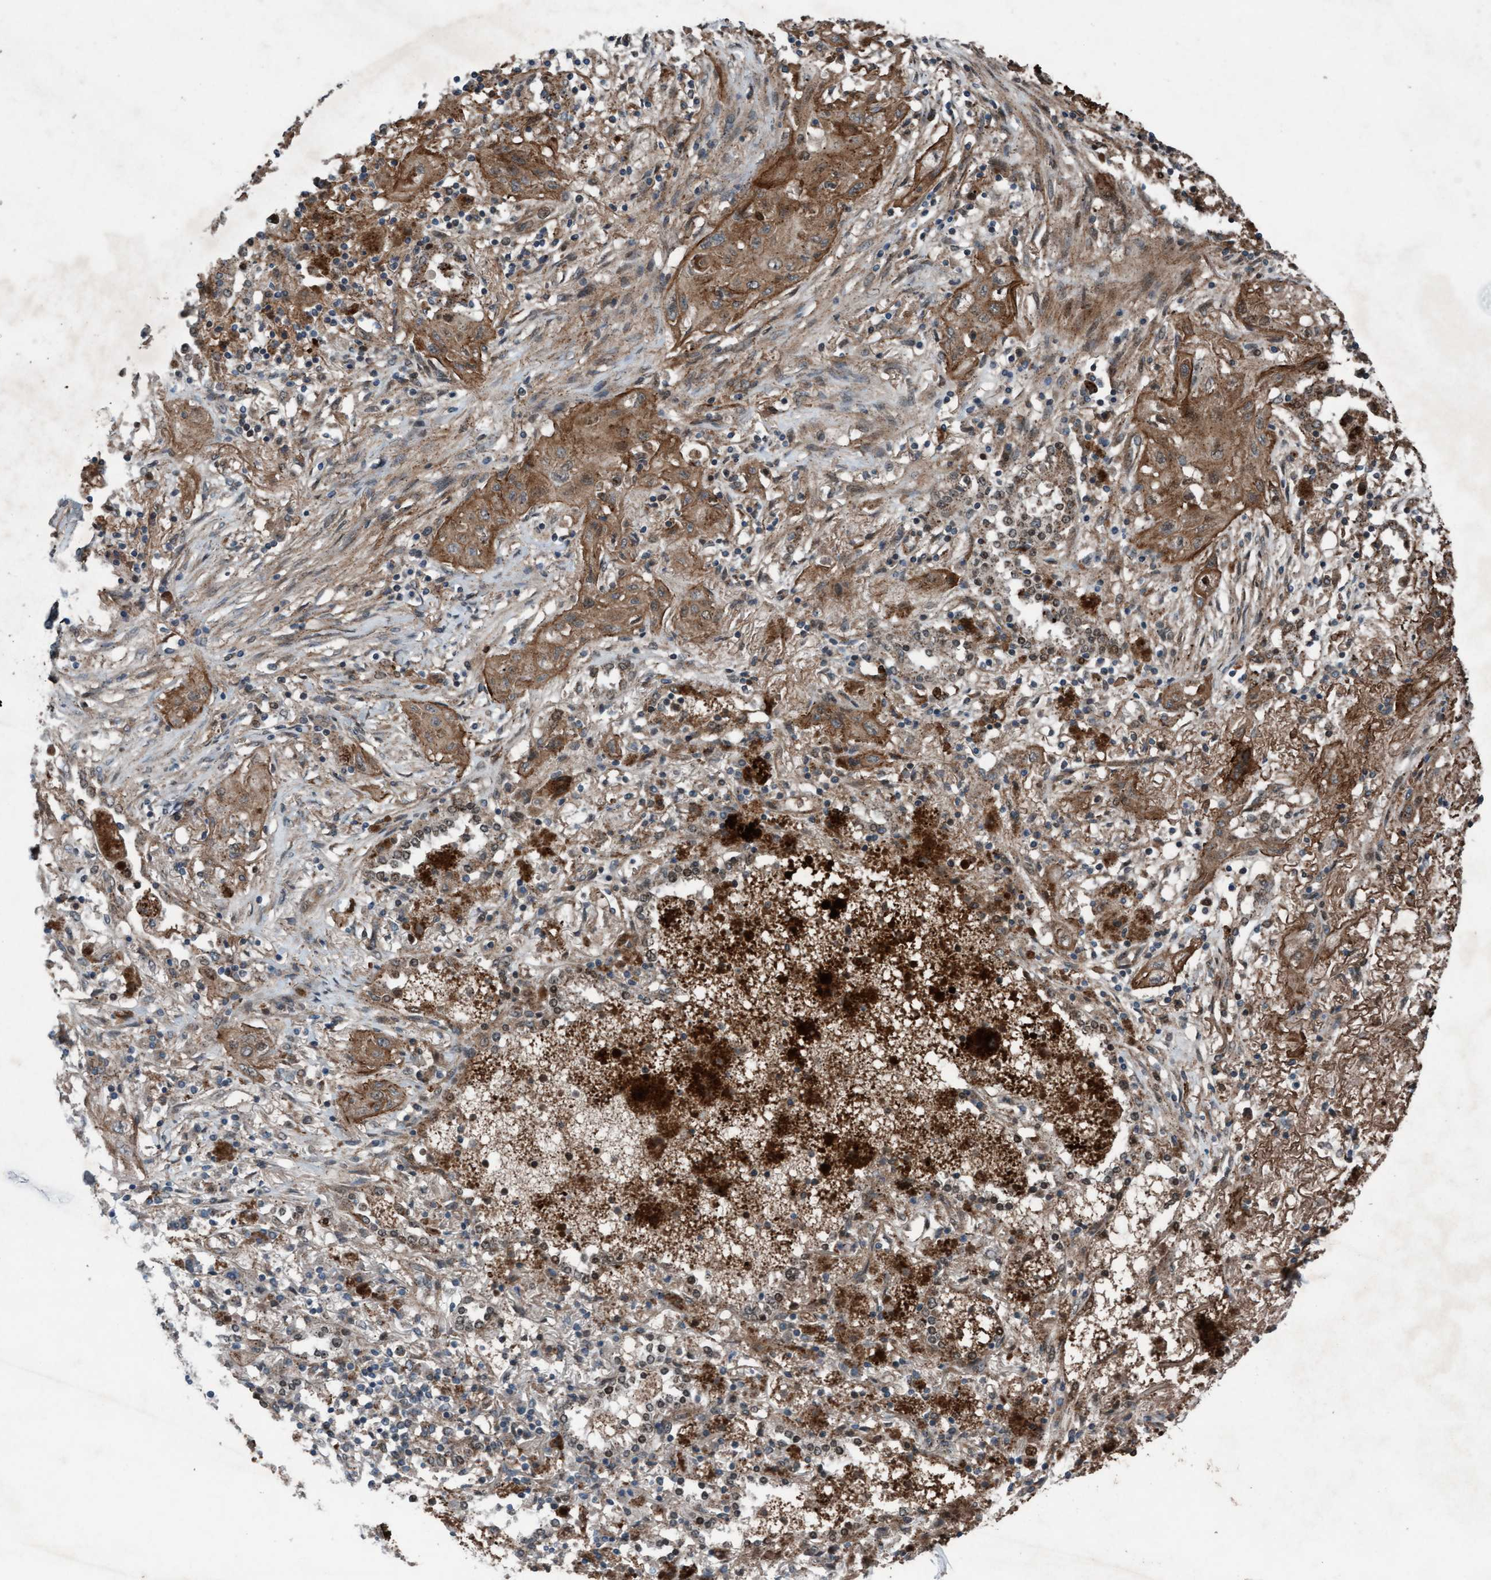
{"staining": {"intensity": "moderate", "quantity": ">75%", "location": "cytoplasmic/membranous"}, "tissue": "lung cancer", "cell_type": "Tumor cells", "image_type": "cancer", "snomed": [{"axis": "morphology", "description": "Squamous cell carcinoma, NOS"}, {"axis": "topography", "description": "Lung"}], "caption": "Moderate cytoplasmic/membranous protein positivity is present in approximately >75% of tumor cells in lung cancer (squamous cell carcinoma).", "gene": "PLXNB2", "patient": {"sex": "female", "age": 47}}